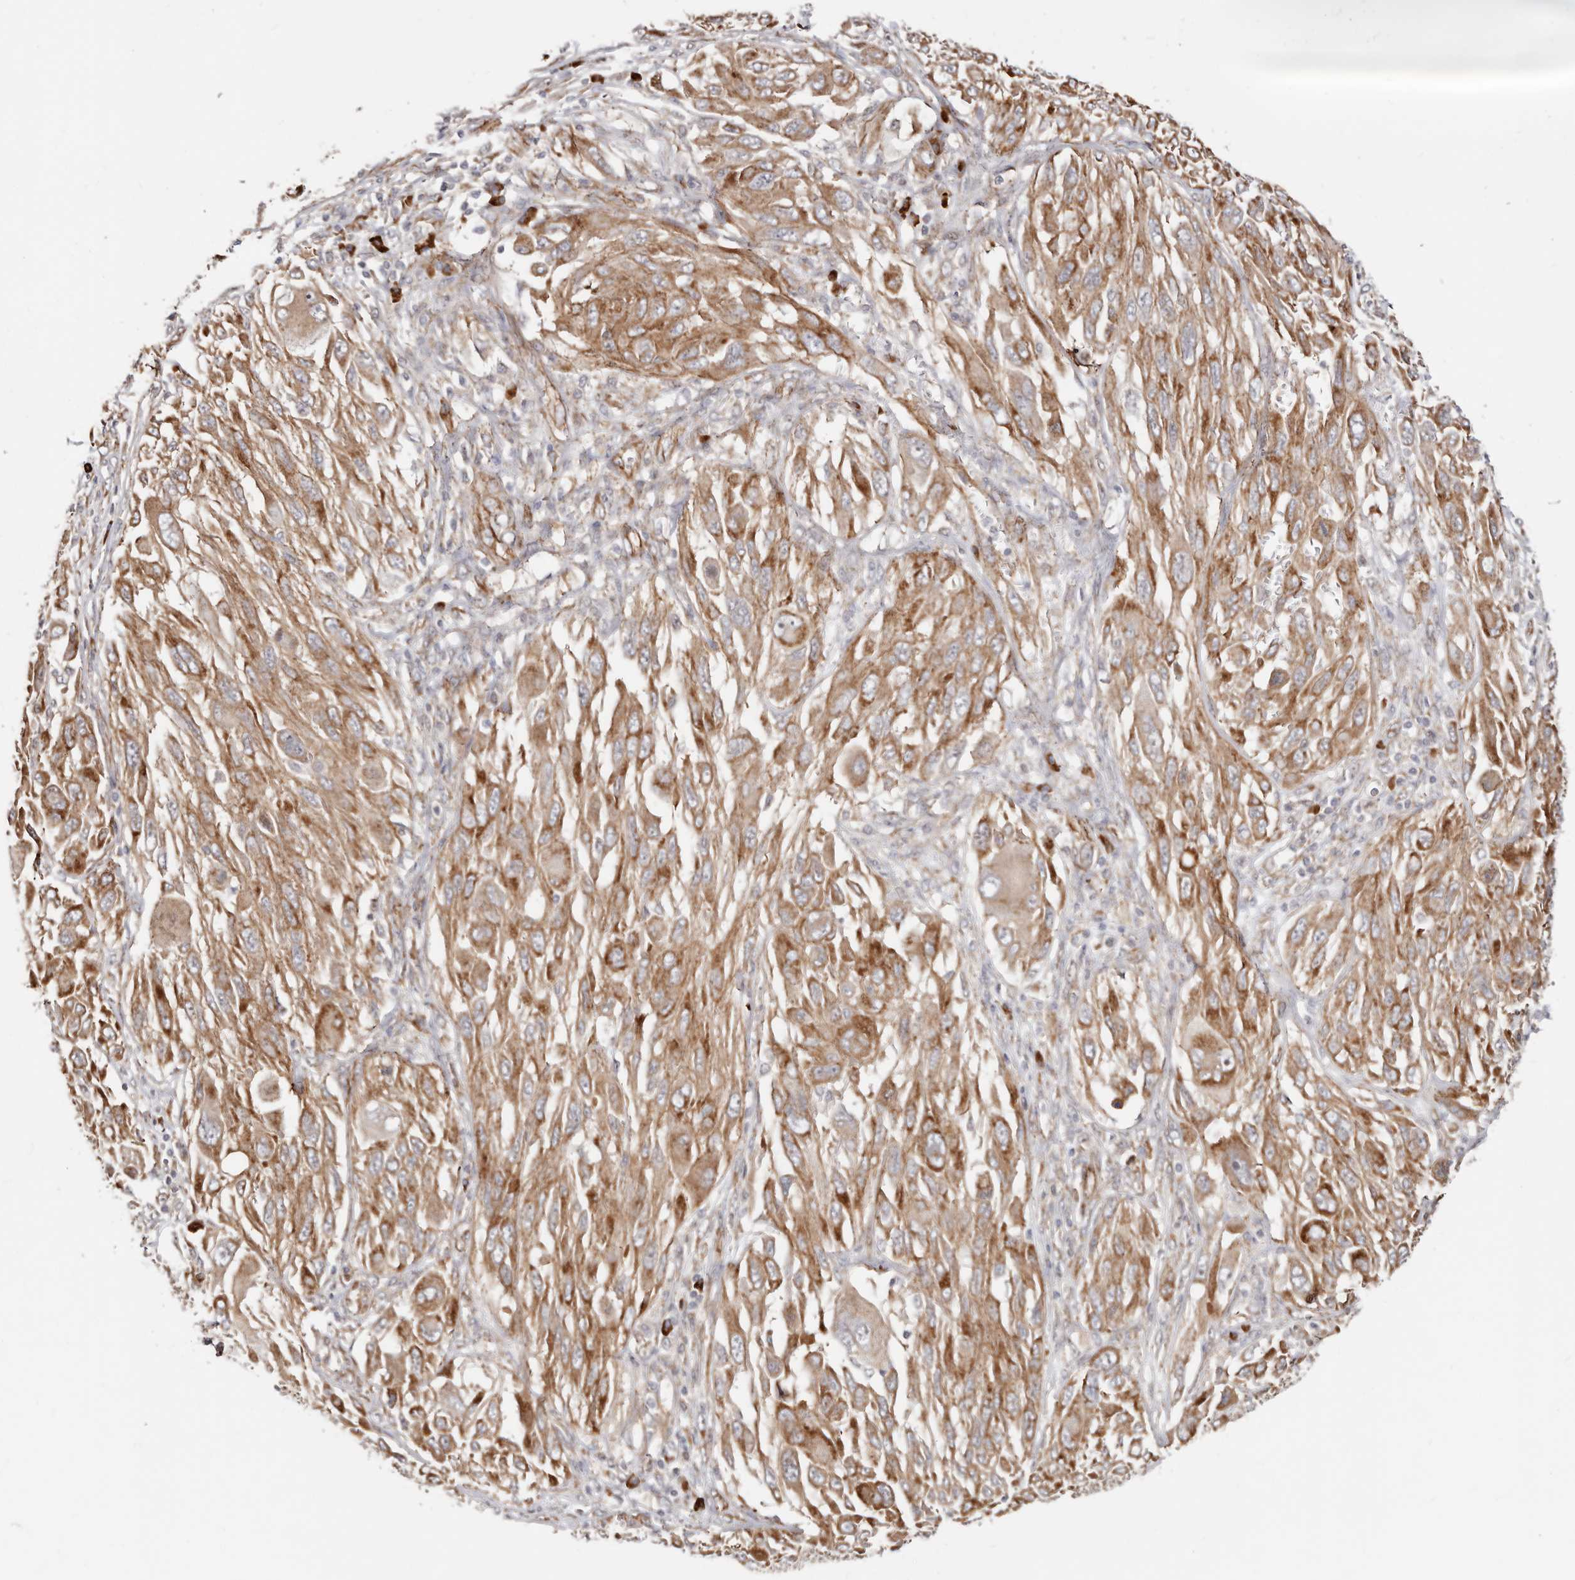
{"staining": {"intensity": "moderate", "quantity": ">75%", "location": "cytoplasmic/membranous"}, "tissue": "melanoma", "cell_type": "Tumor cells", "image_type": "cancer", "snomed": [{"axis": "morphology", "description": "Malignant melanoma, NOS"}, {"axis": "topography", "description": "Skin"}], "caption": "Immunohistochemistry (IHC) of malignant melanoma demonstrates medium levels of moderate cytoplasmic/membranous staining in approximately >75% of tumor cells.", "gene": "CTNNB1", "patient": {"sex": "female", "age": 91}}